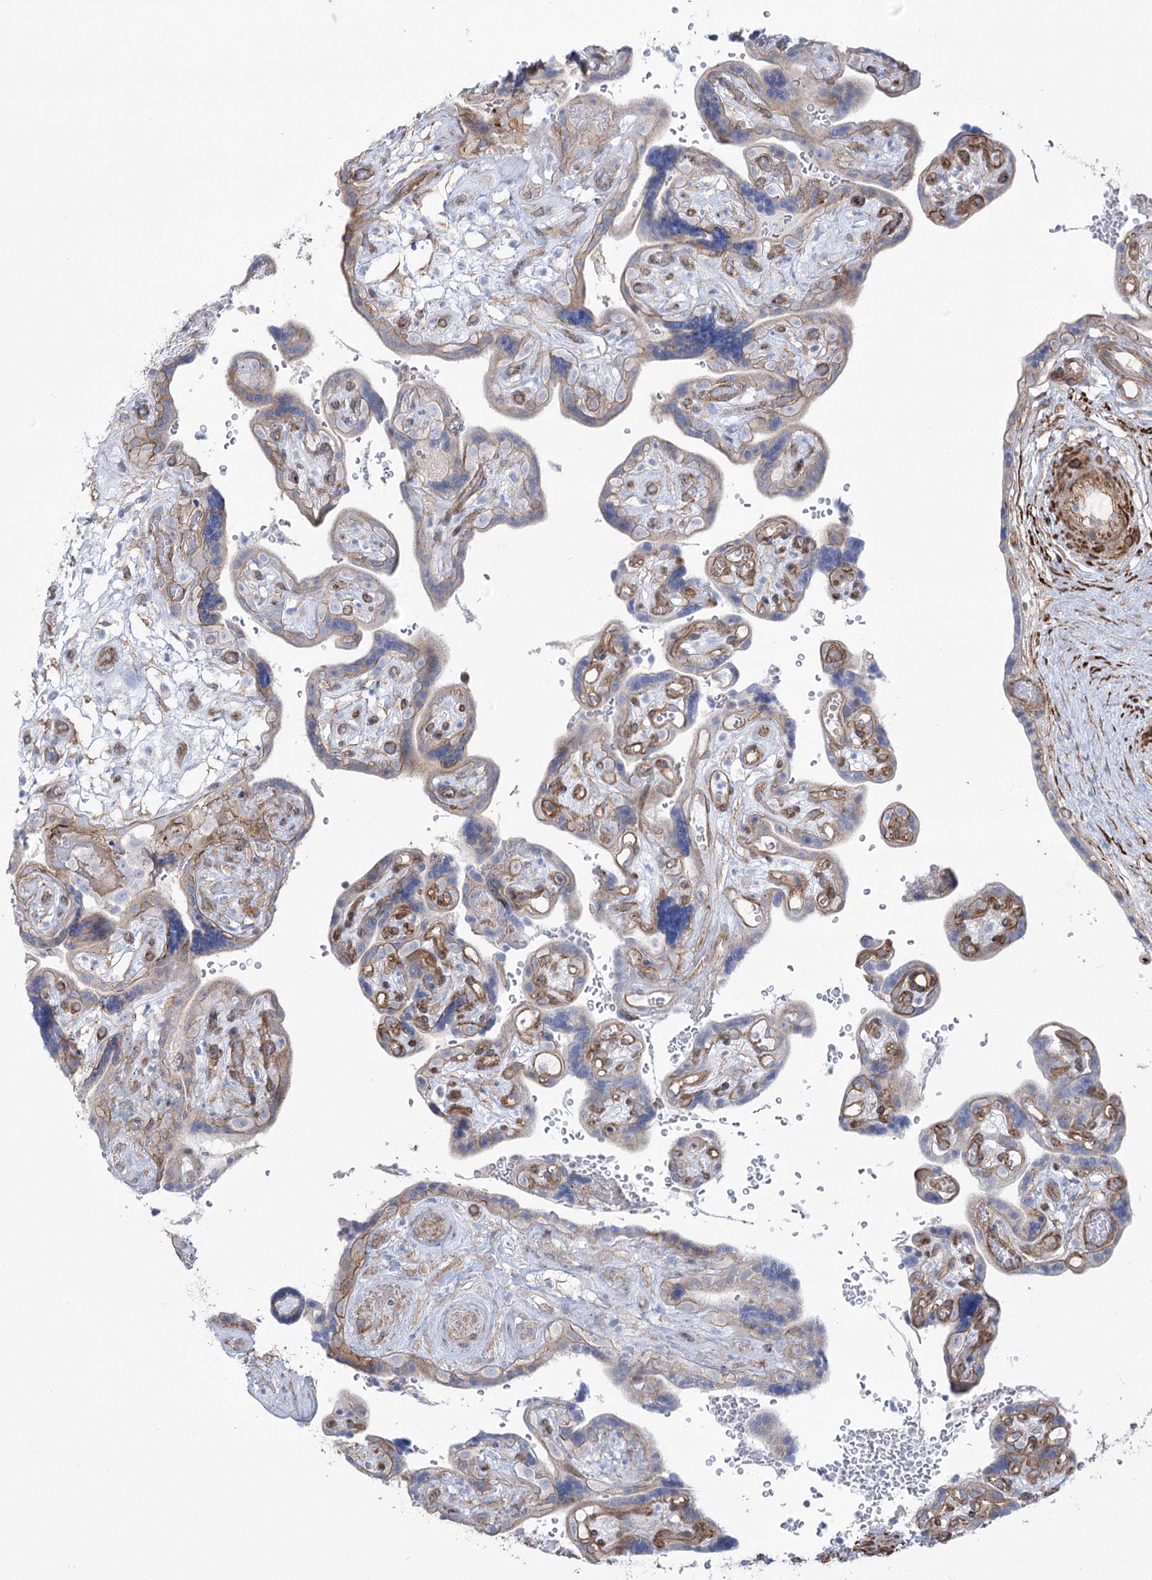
{"staining": {"intensity": "moderate", "quantity": ">75%", "location": "cytoplasmic/membranous"}, "tissue": "placenta", "cell_type": "Decidual cells", "image_type": "normal", "snomed": [{"axis": "morphology", "description": "Normal tissue, NOS"}, {"axis": "topography", "description": "Placenta"}], "caption": "Immunohistochemistry image of benign placenta: placenta stained using immunohistochemistry (IHC) demonstrates medium levels of moderate protein expression localized specifically in the cytoplasmic/membranous of decidual cells, appearing as a cytoplasmic/membranous brown color.", "gene": "PLEKHA5", "patient": {"sex": "female", "age": 30}}